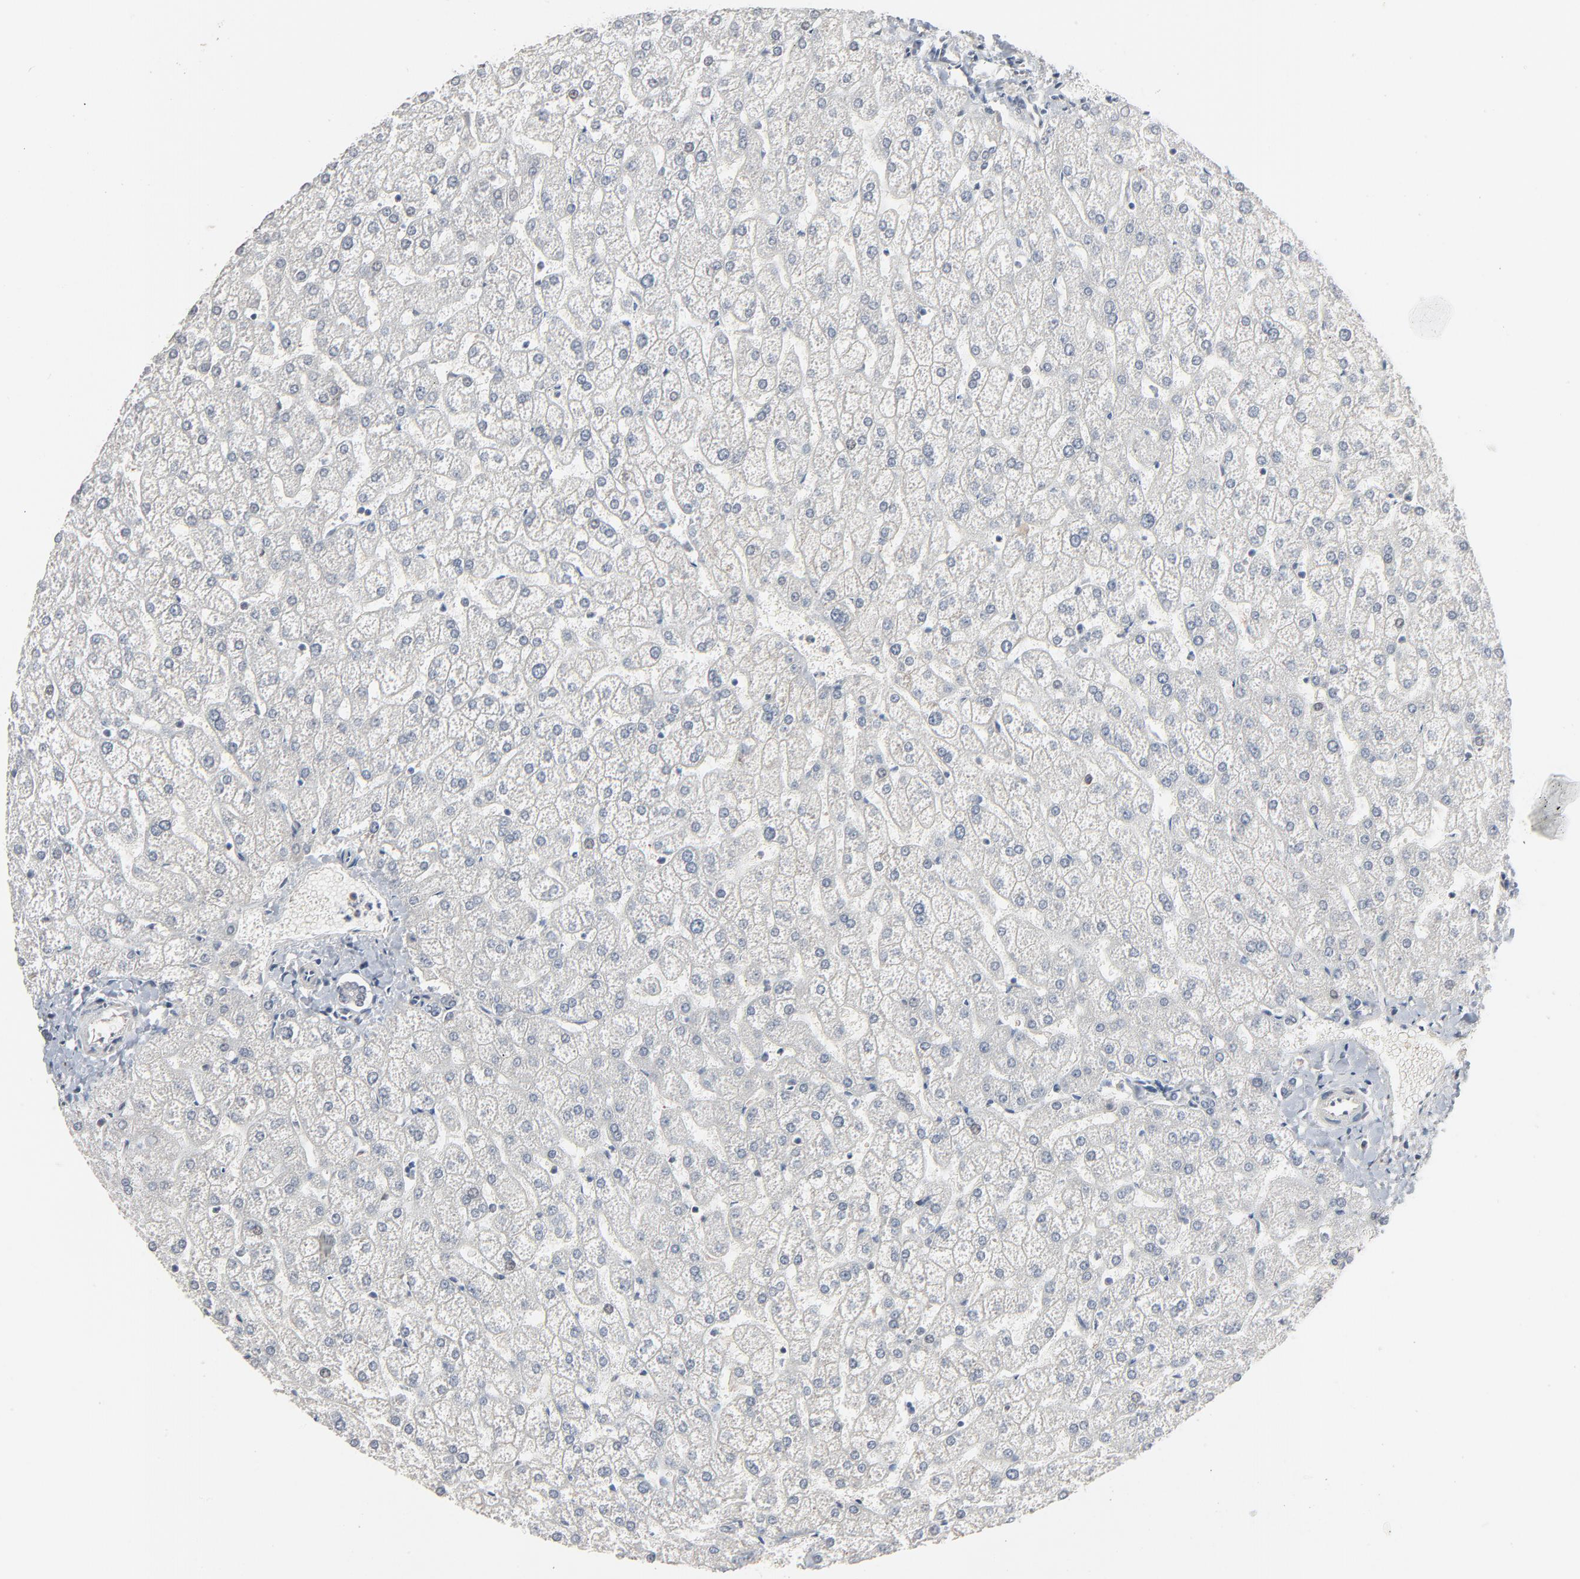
{"staining": {"intensity": "negative", "quantity": "none", "location": "none"}, "tissue": "liver", "cell_type": "Cholangiocytes", "image_type": "normal", "snomed": [{"axis": "morphology", "description": "Normal tissue, NOS"}, {"axis": "topography", "description": "Liver"}], "caption": "DAB (3,3'-diaminobenzidine) immunohistochemical staining of unremarkable liver demonstrates no significant staining in cholangiocytes. (Stains: DAB IHC with hematoxylin counter stain, Microscopy: brightfield microscopy at high magnification).", "gene": "CCT5", "patient": {"sex": "female", "age": 32}}